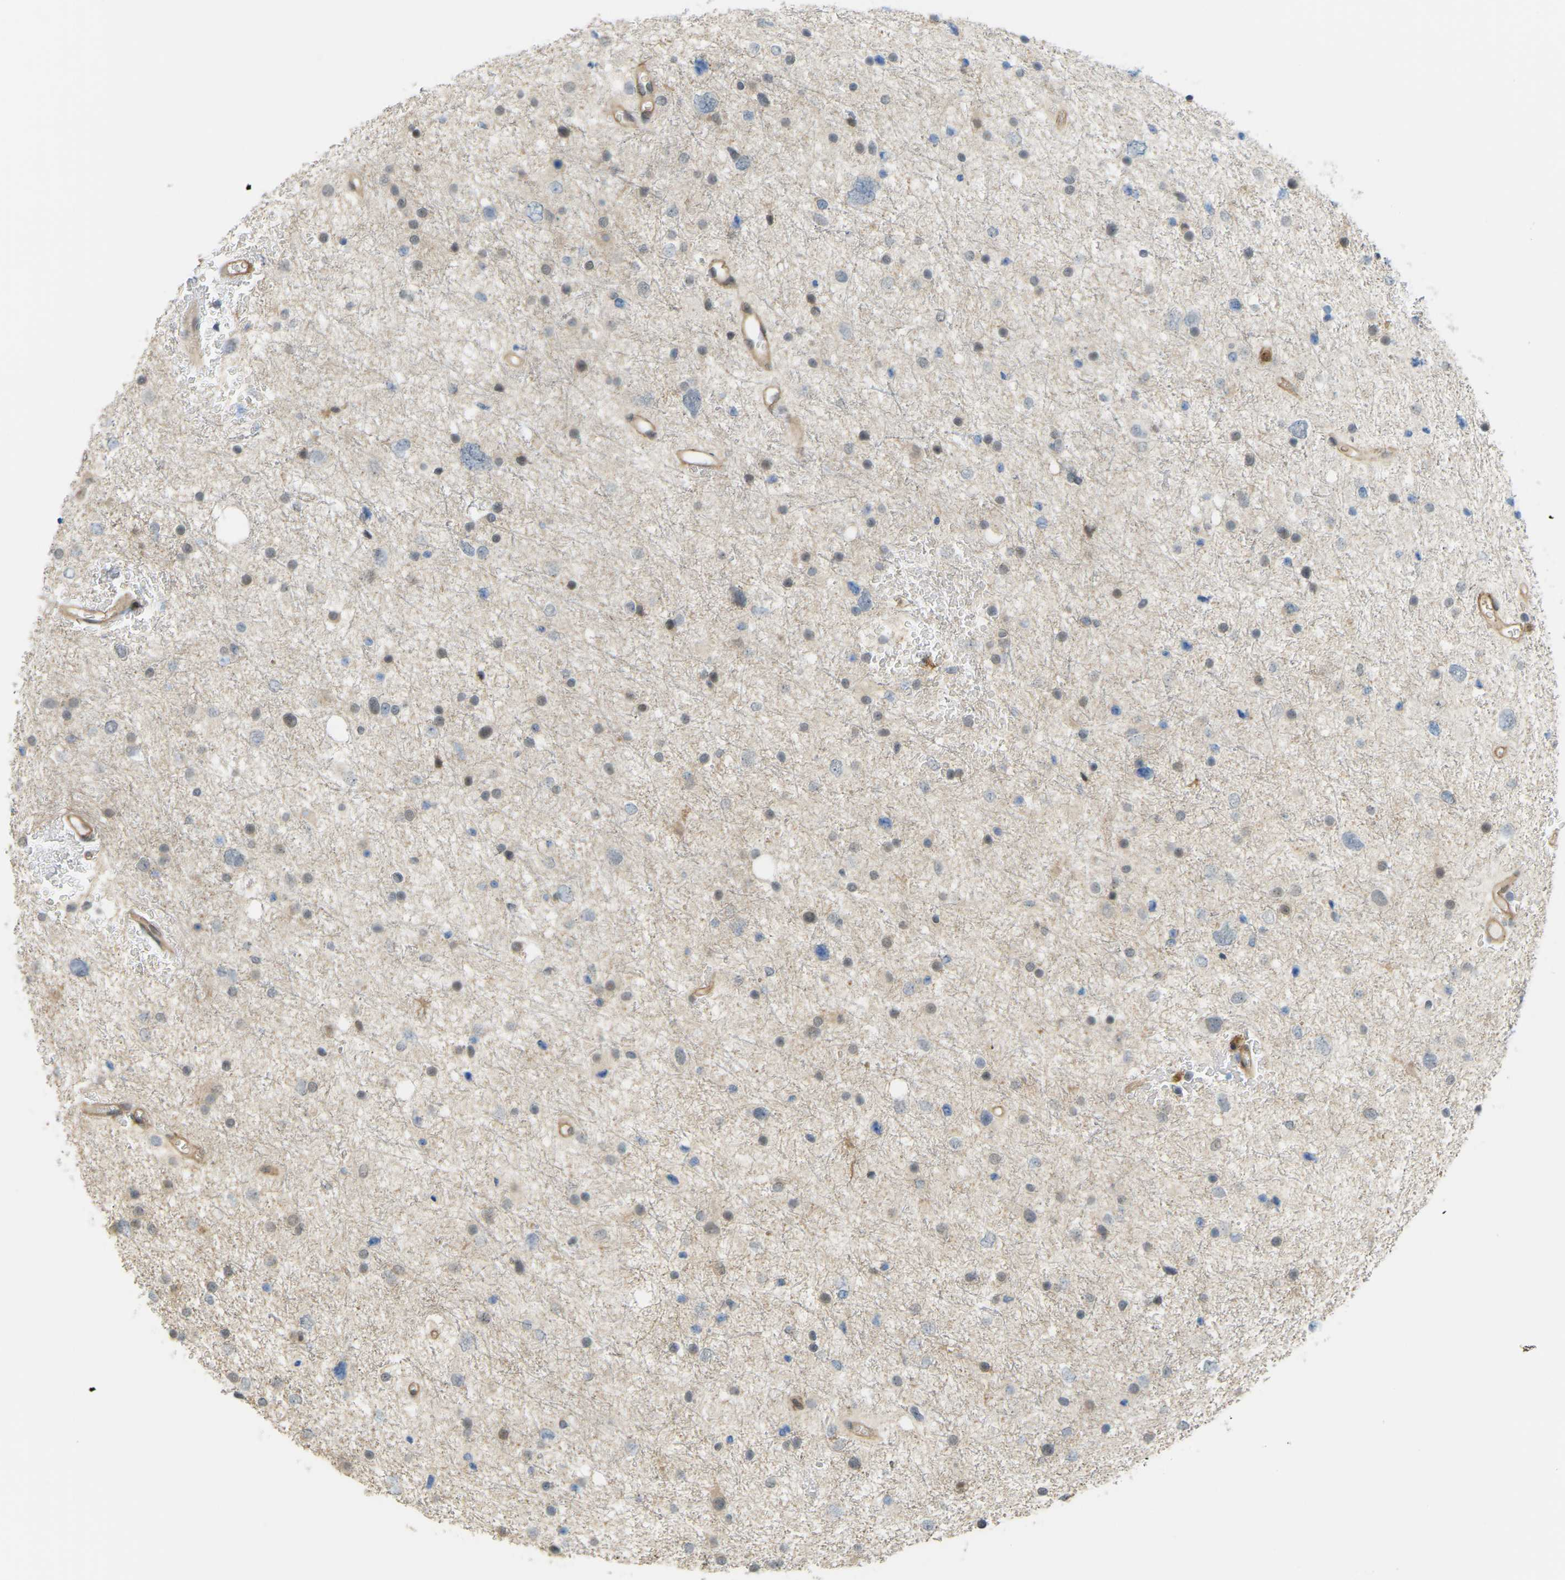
{"staining": {"intensity": "weak", "quantity": "<25%", "location": "cytoplasmic/membranous,nuclear"}, "tissue": "glioma", "cell_type": "Tumor cells", "image_type": "cancer", "snomed": [{"axis": "morphology", "description": "Glioma, malignant, Low grade"}, {"axis": "topography", "description": "Brain"}], "caption": "Tumor cells show no significant protein positivity in malignant glioma (low-grade).", "gene": "SERPINB5", "patient": {"sex": "female", "age": 37}}